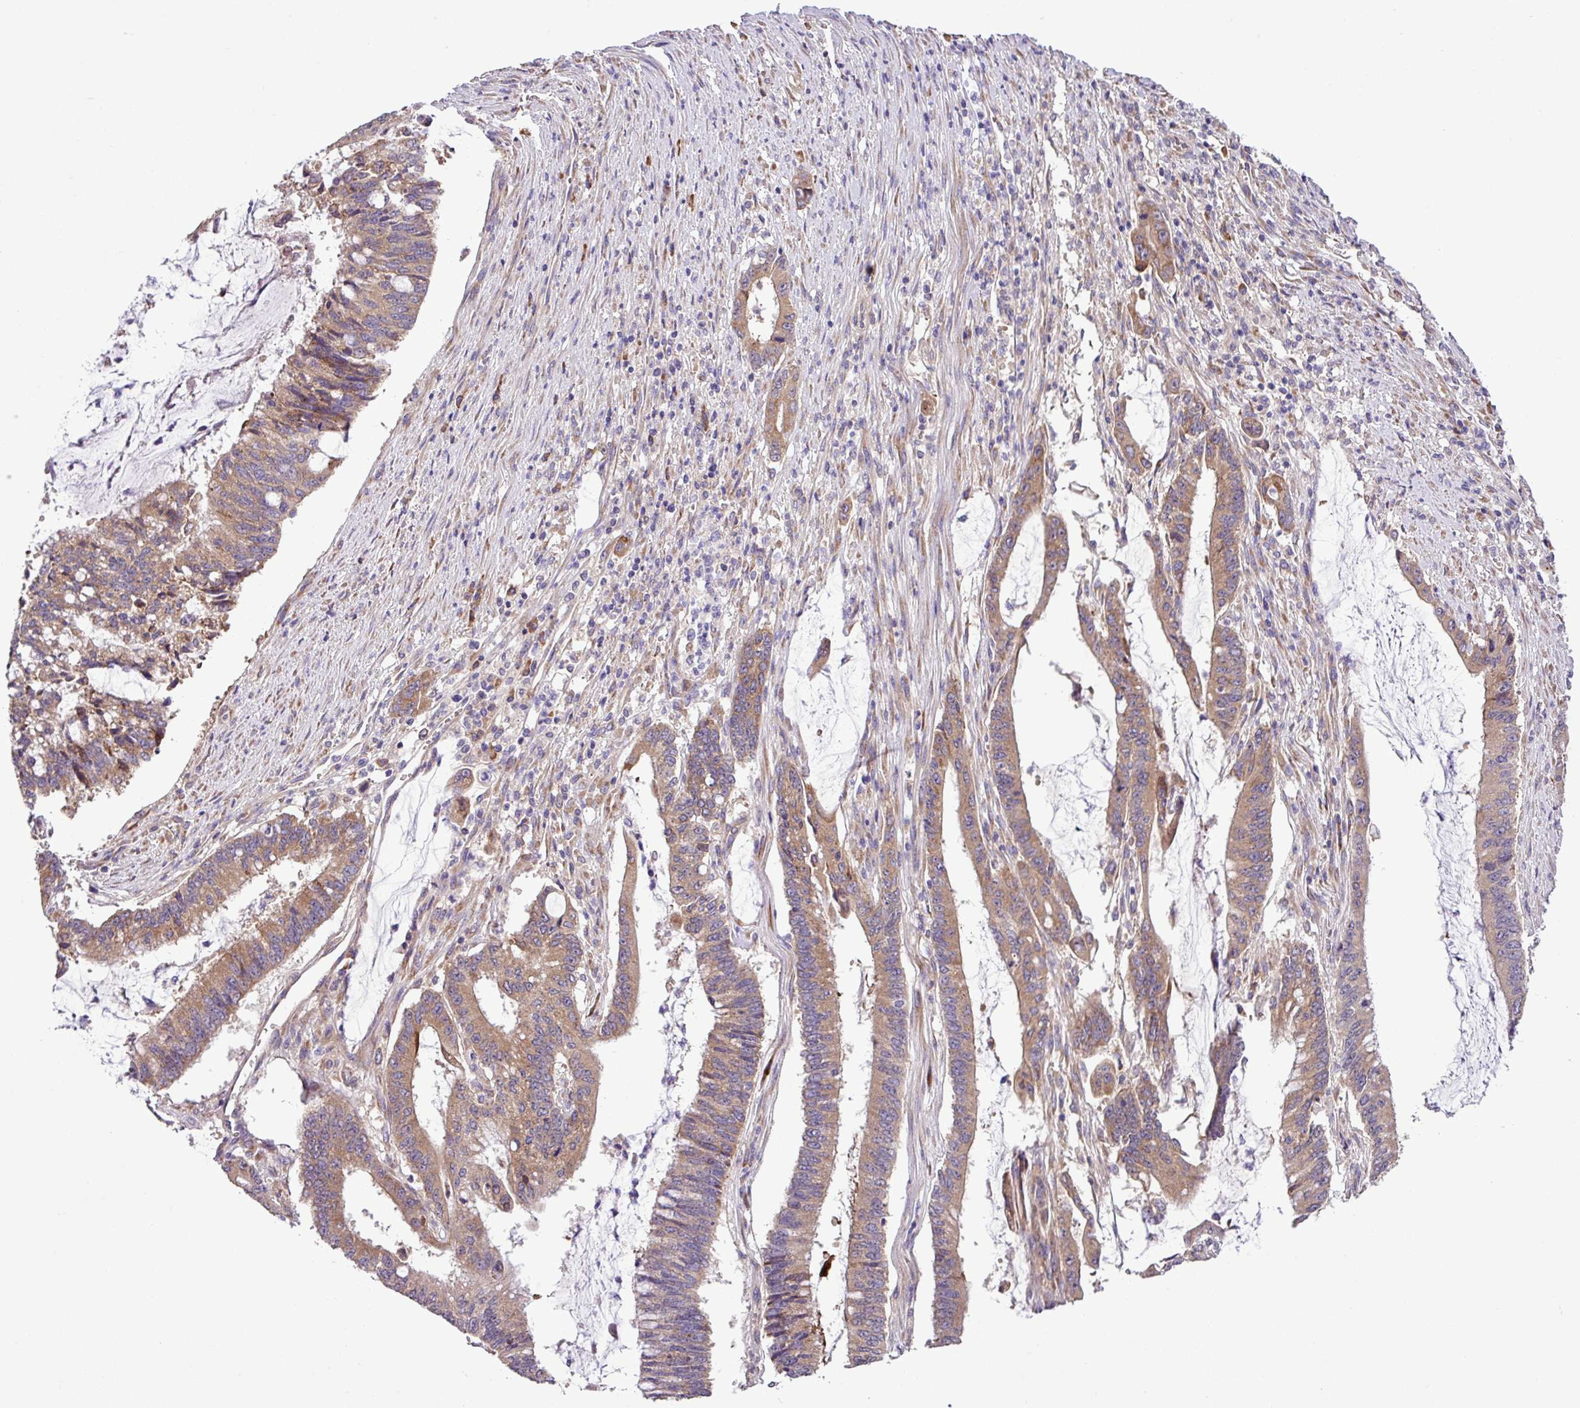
{"staining": {"intensity": "moderate", "quantity": ">75%", "location": "cytoplasmic/membranous"}, "tissue": "pancreatic cancer", "cell_type": "Tumor cells", "image_type": "cancer", "snomed": [{"axis": "morphology", "description": "Adenocarcinoma, NOS"}, {"axis": "topography", "description": "Pancreas"}], "caption": "A histopathology image showing moderate cytoplasmic/membranous positivity in about >75% of tumor cells in pancreatic cancer (adenocarcinoma), as visualized by brown immunohistochemical staining.", "gene": "RPL13", "patient": {"sex": "female", "age": 50}}